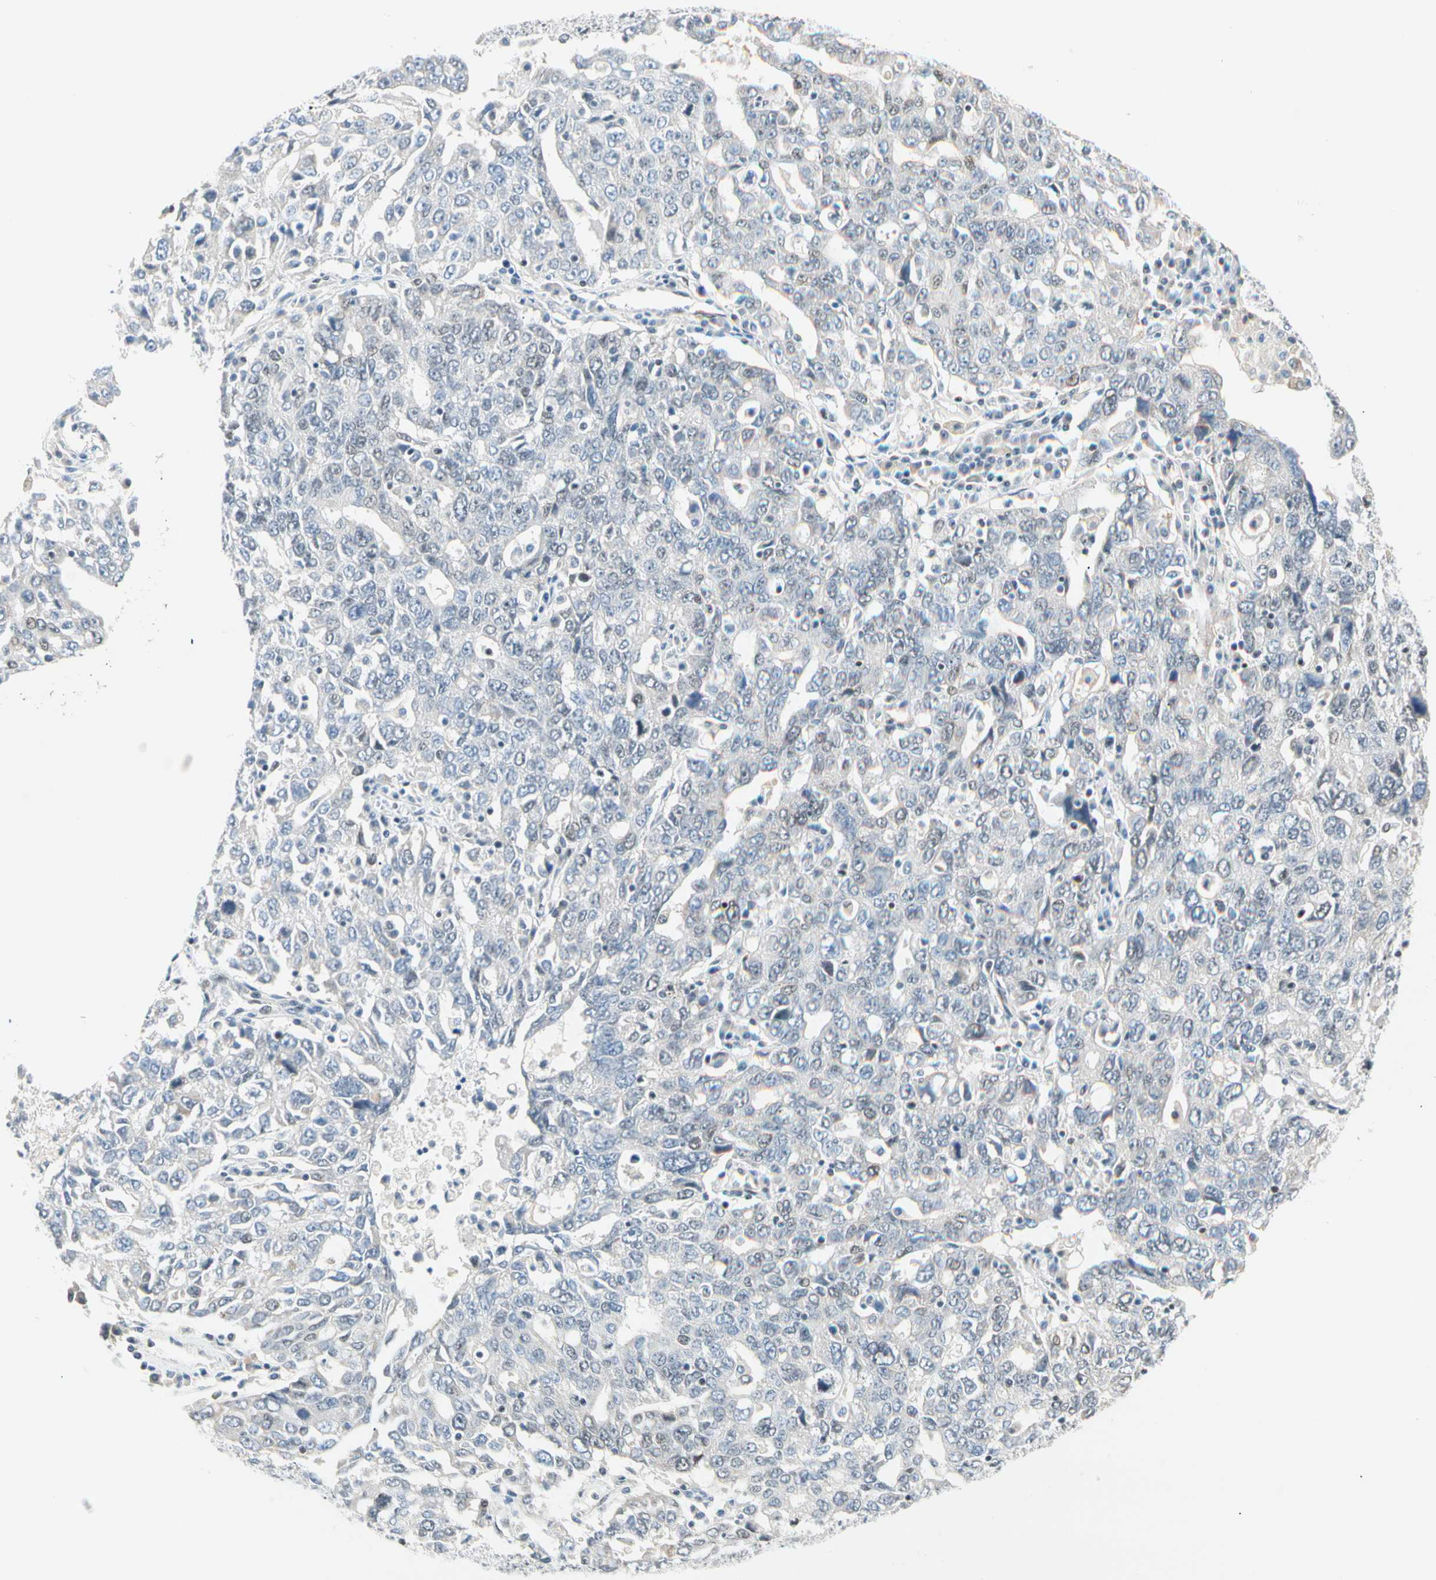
{"staining": {"intensity": "negative", "quantity": "none", "location": "none"}, "tissue": "ovarian cancer", "cell_type": "Tumor cells", "image_type": "cancer", "snomed": [{"axis": "morphology", "description": "Carcinoma, endometroid"}, {"axis": "topography", "description": "Ovary"}], "caption": "An immunohistochemistry (IHC) photomicrograph of endometroid carcinoma (ovarian) is shown. There is no staining in tumor cells of endometroid carcinoma (ovarian).", "gene": "PKNOX1", "patient": {"sex": "female", "age": 62}}